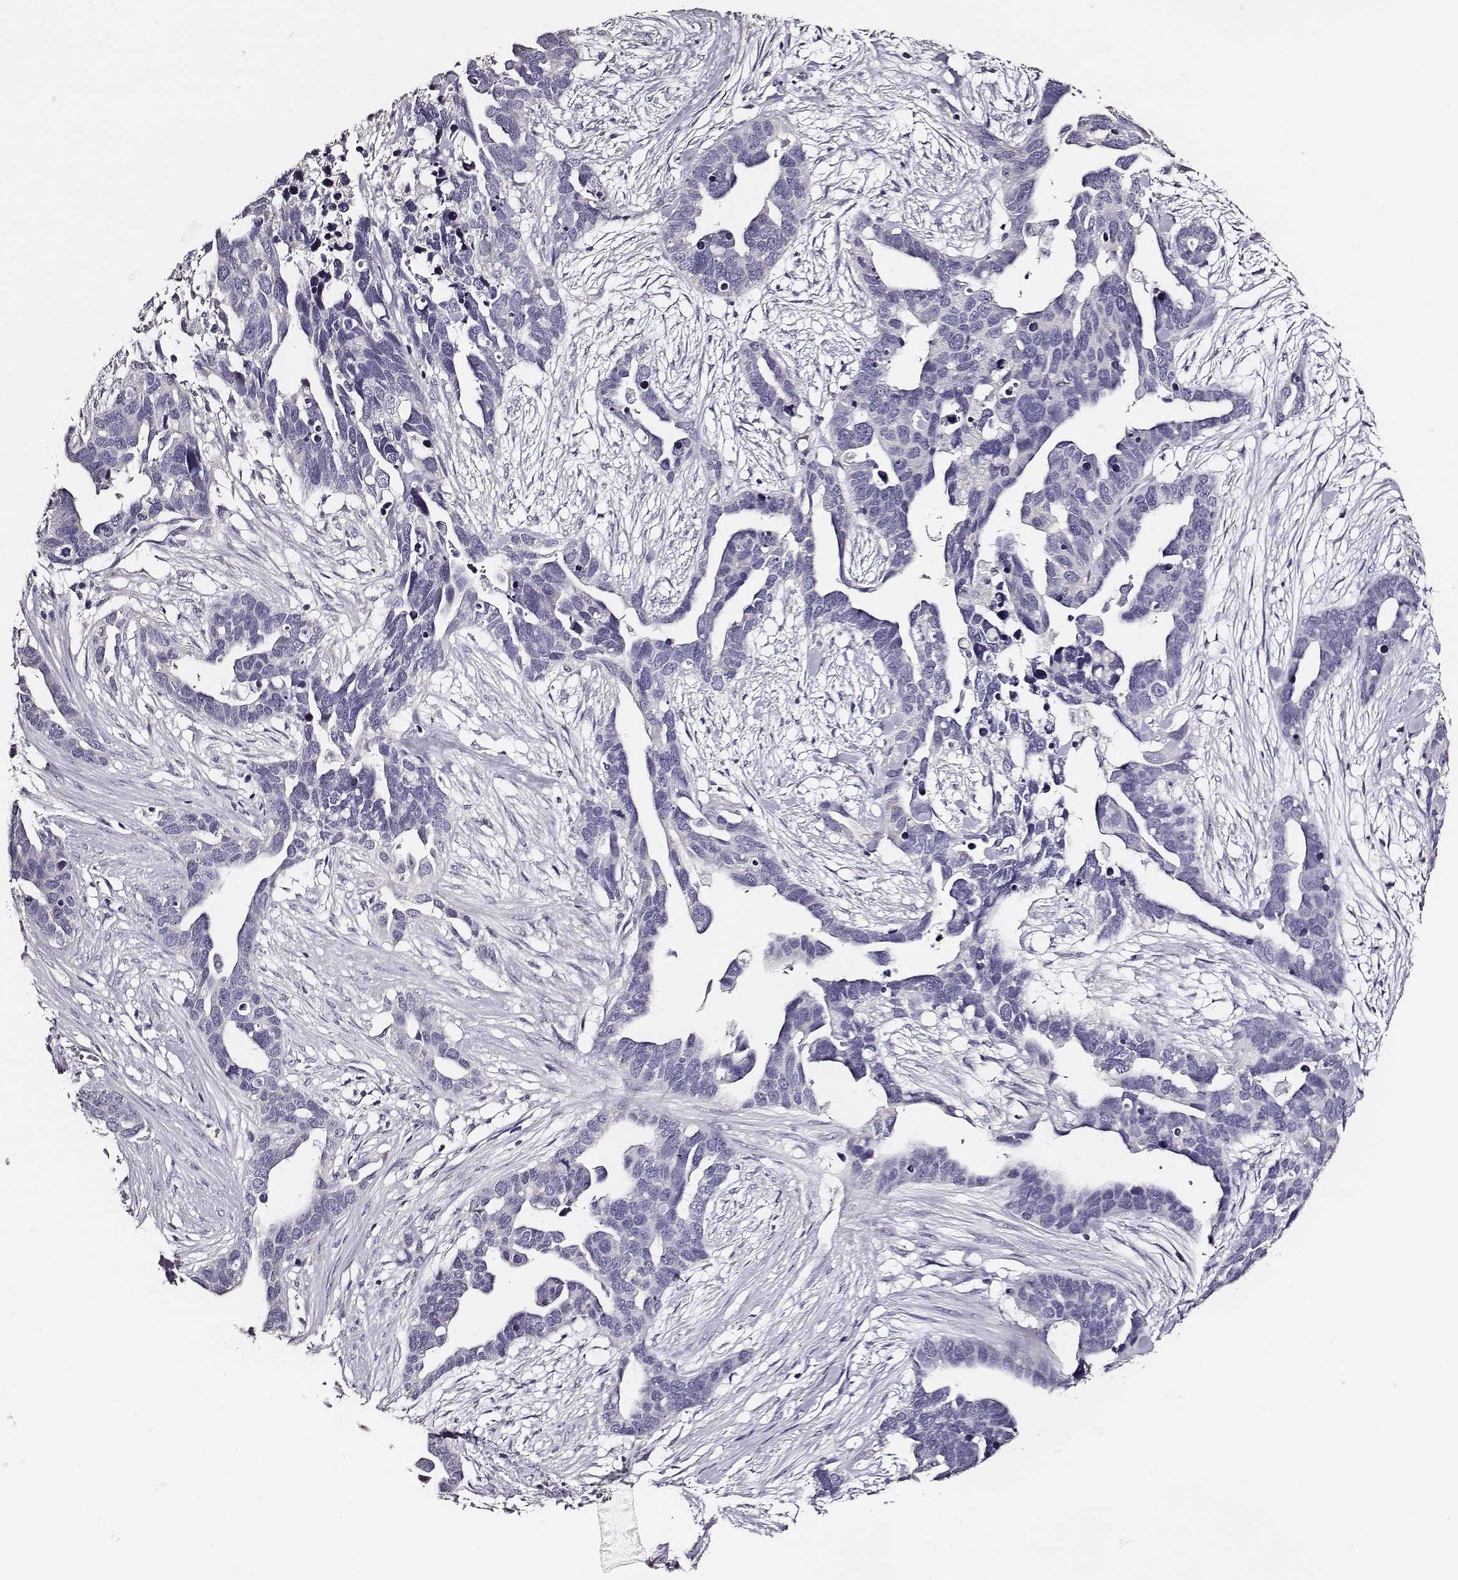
{"staining": {"intensity": "negative", "quantity": "none", "location": "none"}, "tissue": "ovarian cancer", "cell_type": "Tumor cells", "image_type": "cancer", "snomed": [{"axis": "morphology", "description": "Cystadenocarcinoma, serous, NOS"}, {"axis": "topography", "description": "Ovary"}], "caption": "Tumor cells show no significant protein positivity in ovarian cancer (serous cystadenocarcinoma).", "gene": "AADAT", "patient": {"sex": "female", "age": 54}}